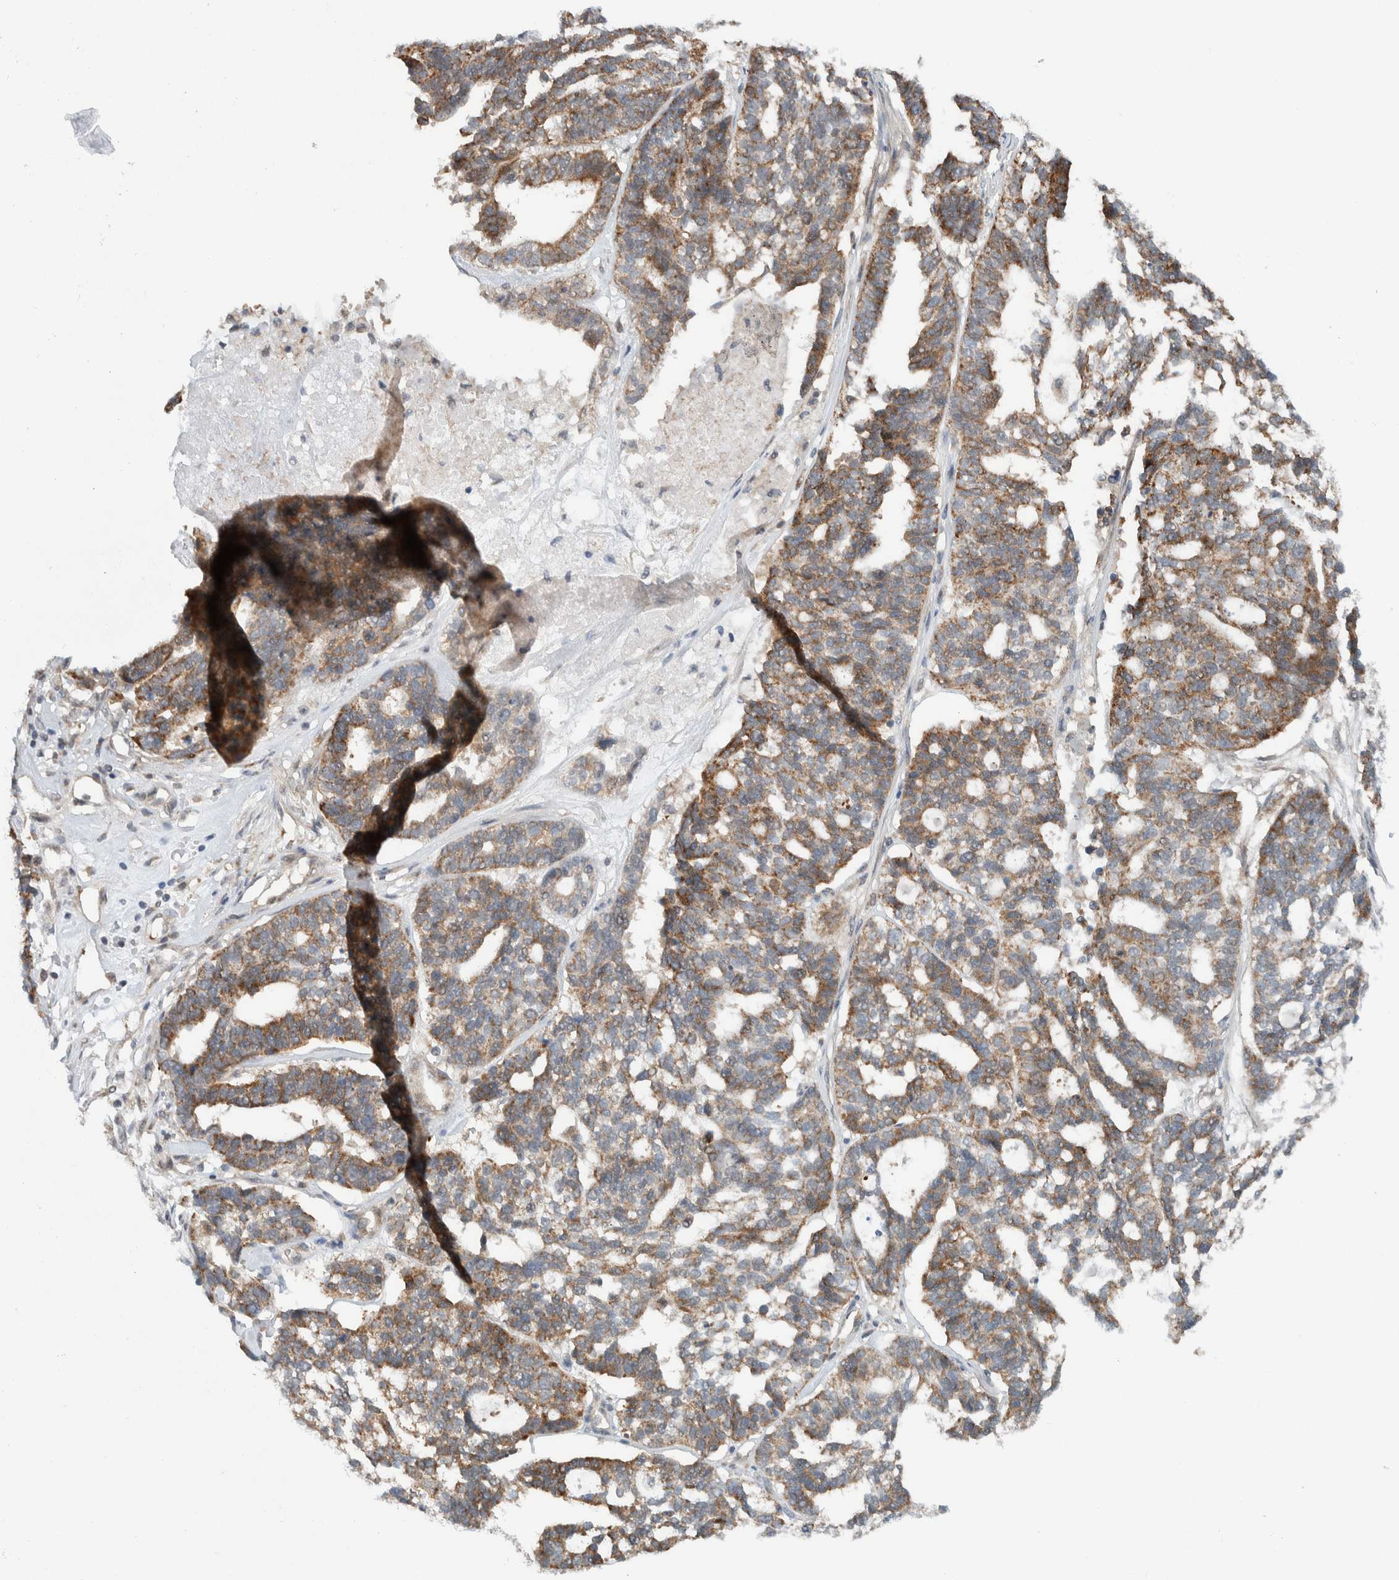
{"staining": {"intensity": "moderate", "quantity": ">75%", "location": "cytoplasmic/membranous"}, "tissue": "ovarian cancer", "cell_type": "Tumor cells", "image_type": "cancer", "snomed": [{"axis": "morphology", "description": "Cystadenocarcinoma, serous, NOS"}, {"axis": "topography", "description": "Ovary"}], "caption": "IHC histopathology image of ovarian cancer stained for a protein (brown), which exhibits medium levels of moderate cytoplasmic/membranous expression in approximately >75% of tumor cells.", "gene": "RERE", "patient": {"sex": "female", "age": 59}}